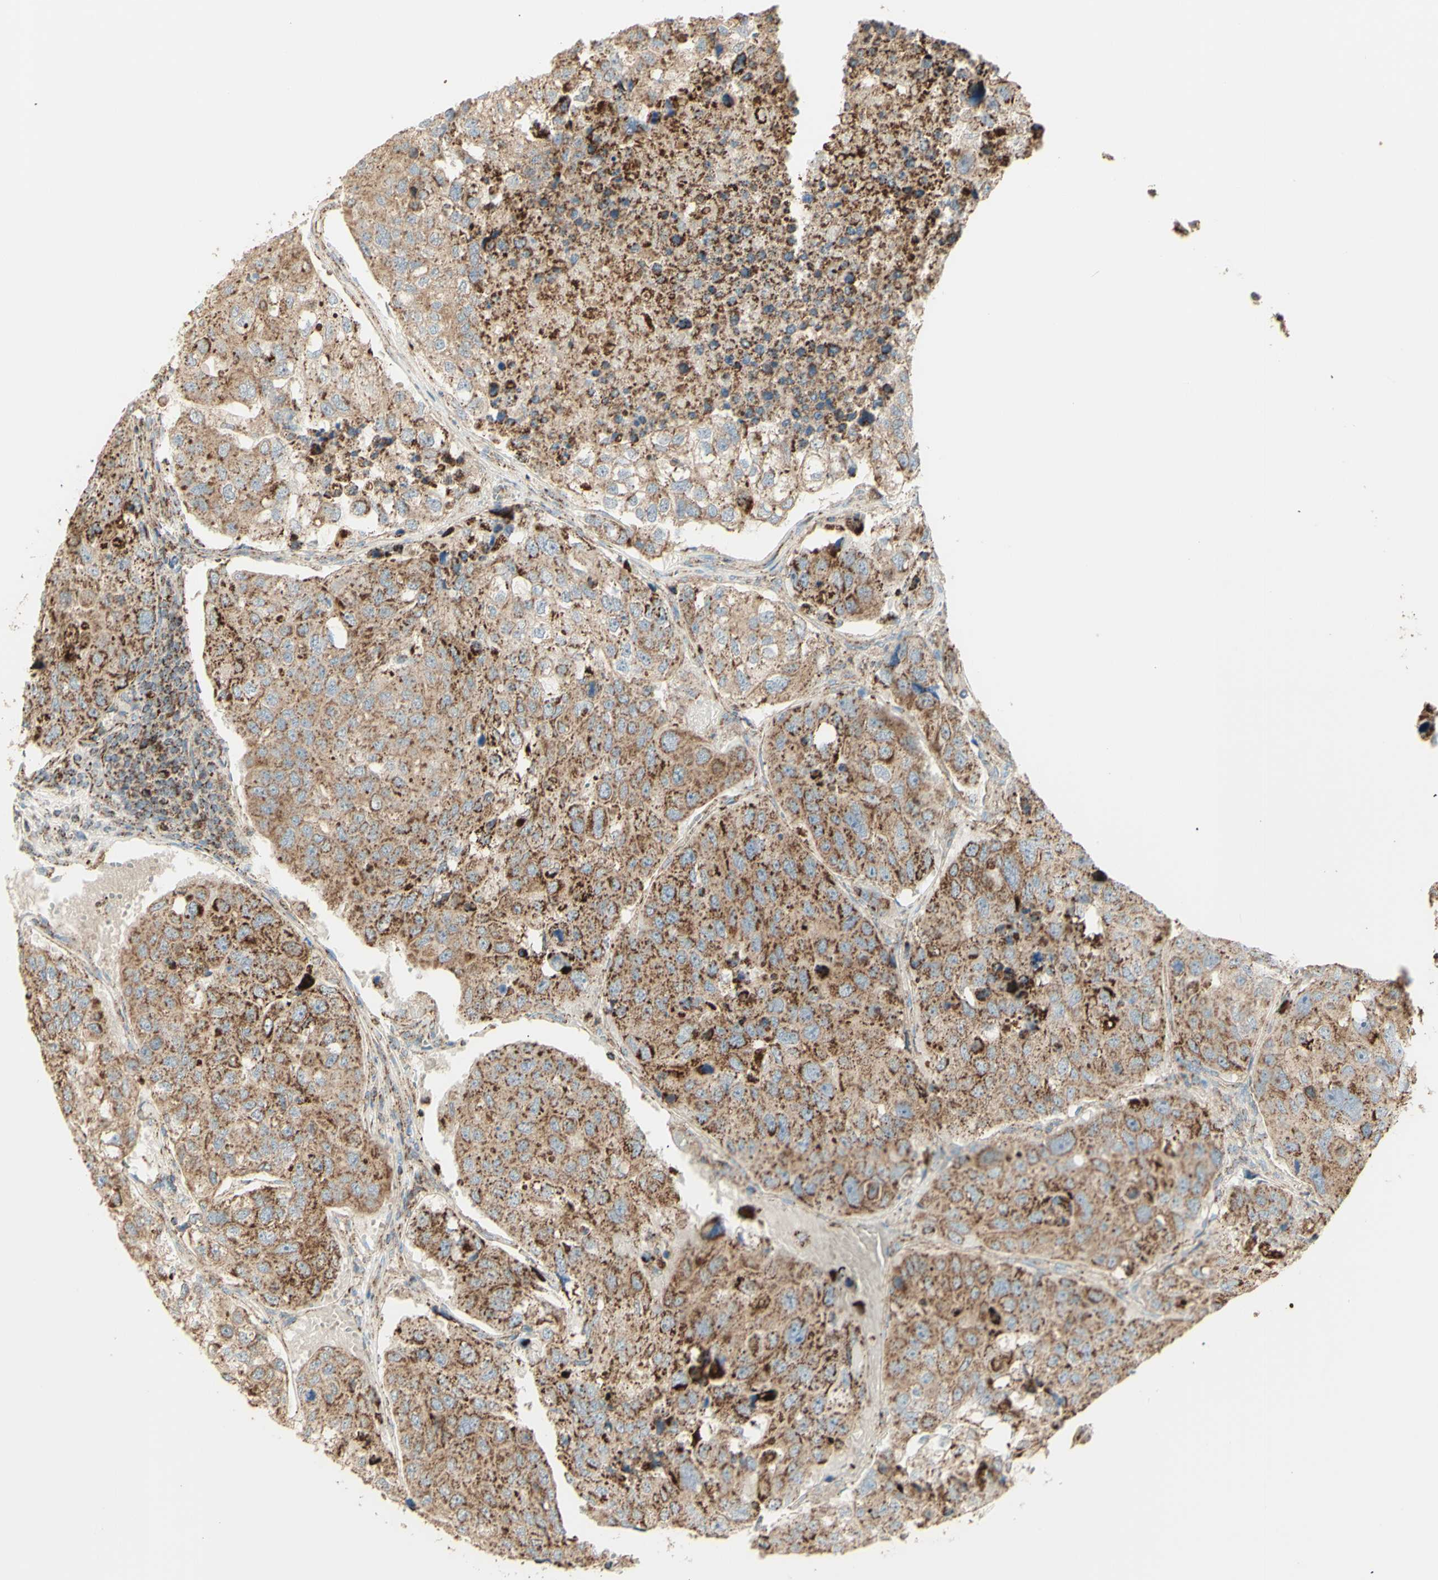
{"staining": {"intensity": "moderate", "quantity": ">75%", "location": "cytoplasmic/membranous"}, "tissue": "urothelial cancer", "cell_type": "Tumor cells", "image_type": "cancer", "snomed": [{"axis": "morphology", "description": "Urothelial carcinoma, High grade"}, {"axis": "topography", "description": "Lymph node"}, {"axis": "topography", "description": "Urinary bladder"}], "caption": "Immunohistochemistry (IHC) (DAB (3,3'-diaminobenzidine)) staining of urothelial cancer exhibits moderate cytoplasmic/membranous protein positivity in approximately >75% of tumor cells.", "gene": "LETM1", "patient": {"sex": "male", "age": 51}}